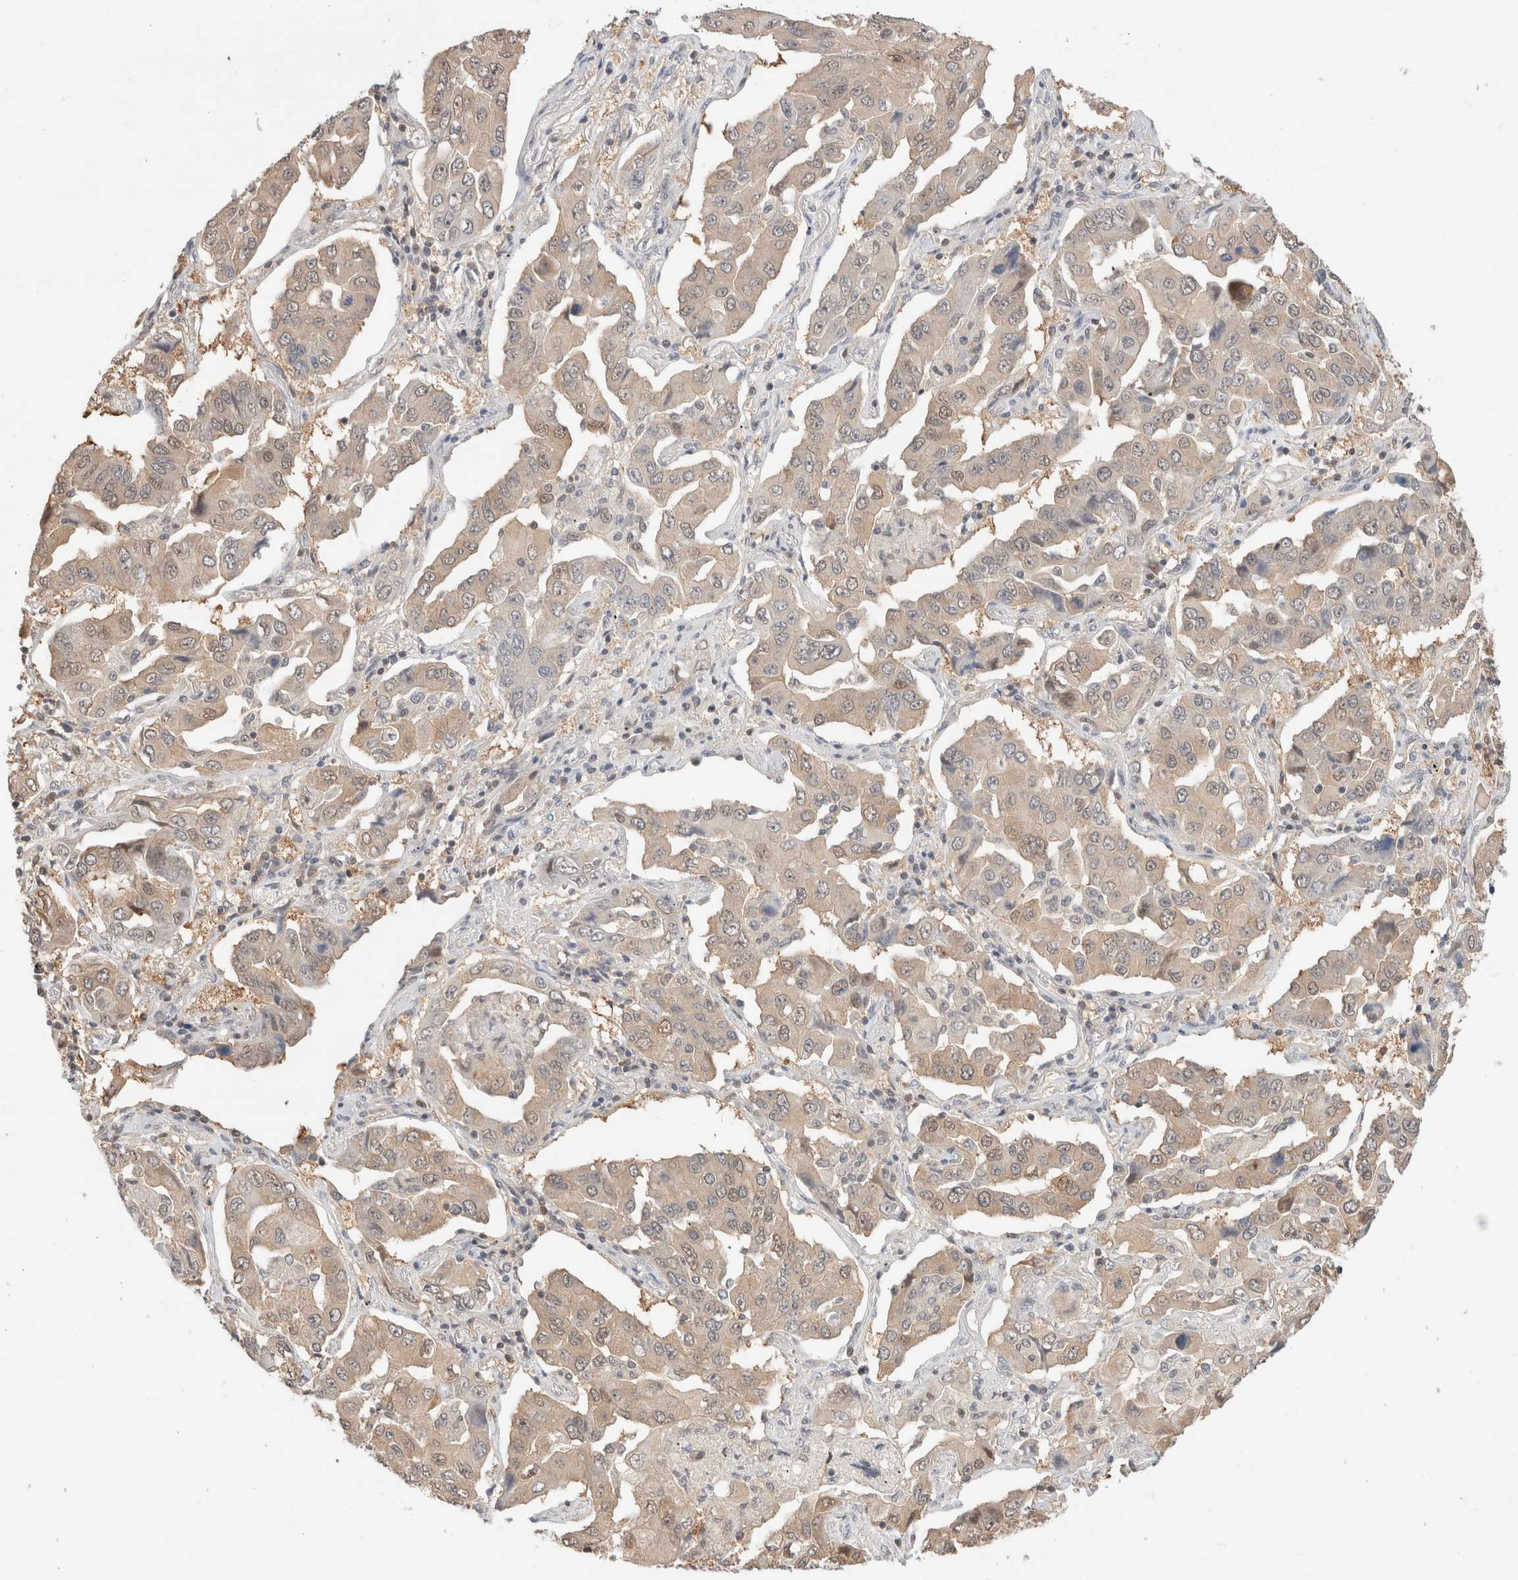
{"staining": {"intensity": "weak", "quantity": ">75%", "location": "cytoplasmic/membranous,nuclear"}, "tissue": "lung cancer", "cell_type": "Tumor cells", "image_type": "cancer", "snomed": [{"axis": "morphology", "description": "Adenocarcinoma, NOS"}, {"axis": "topography", "description": "Lung"}], "caption": "DAB (3,3'-diaminobenzidine) immunohistochemical staining of human lung adenocarcinoma demonstrates weak cytoplasmic/membranous and nuclear protein positivity in approximately >75% of tumor cells.", "gene": "C17orf97", "patient": {"sex": "female", "age": 65}}